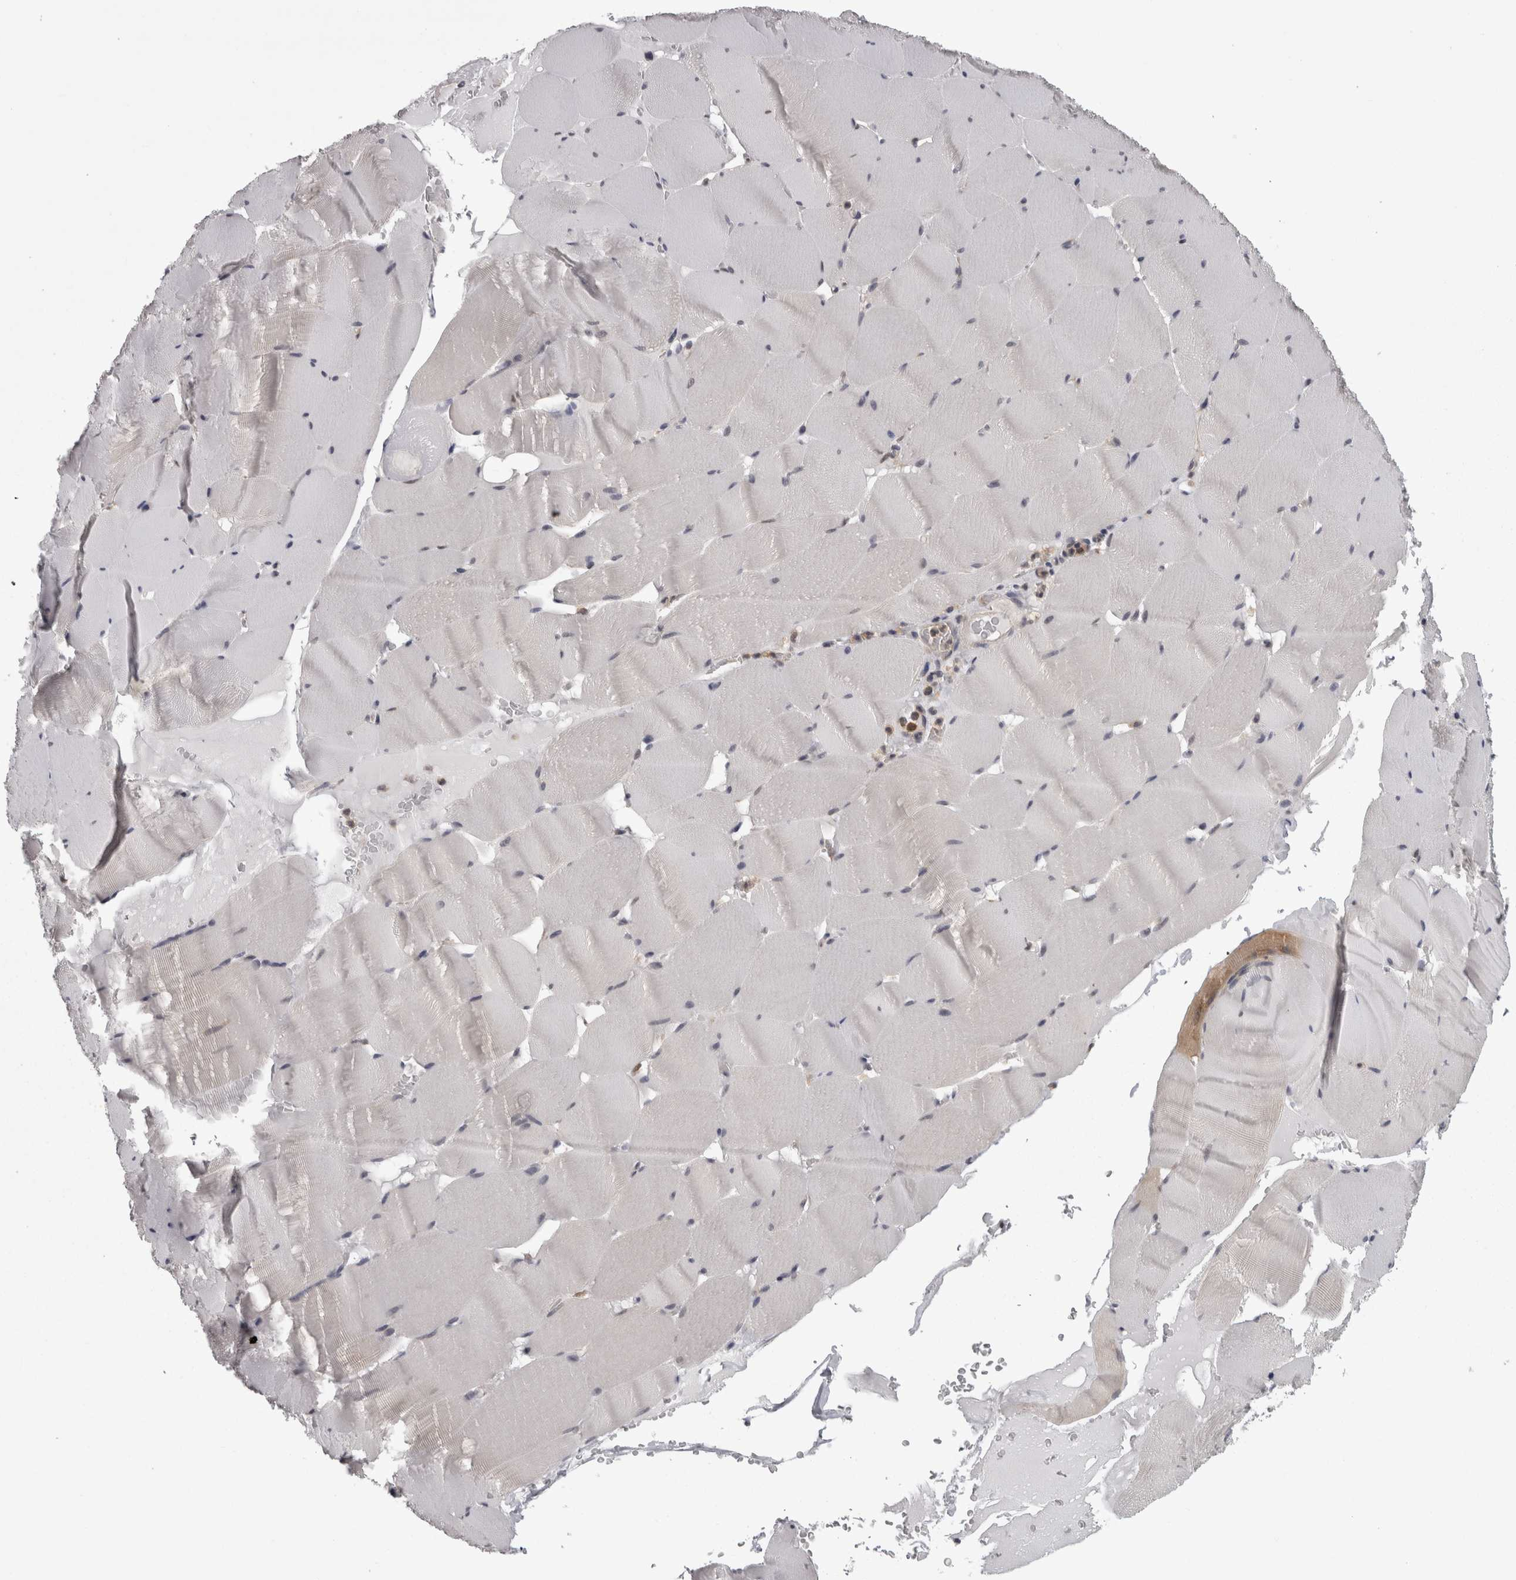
{"staining": {"intensity": "negative", "quantity": "none", "location": "none"}, "tissue": "skeletal muscle", "cell_type": "Myocytes", "image_type": "normal", "snomed": [{"axis": "morphology", "description": "Normal tissue, NOS"}, {"axis": "topography", "description": "Skeletal muscle"}], "caption": "The photomicrograph reveals no staining of myocytes in benign skeletal muscle.", "gene": "CACYBP", "patient": {"sex": "male", "age": 62}}